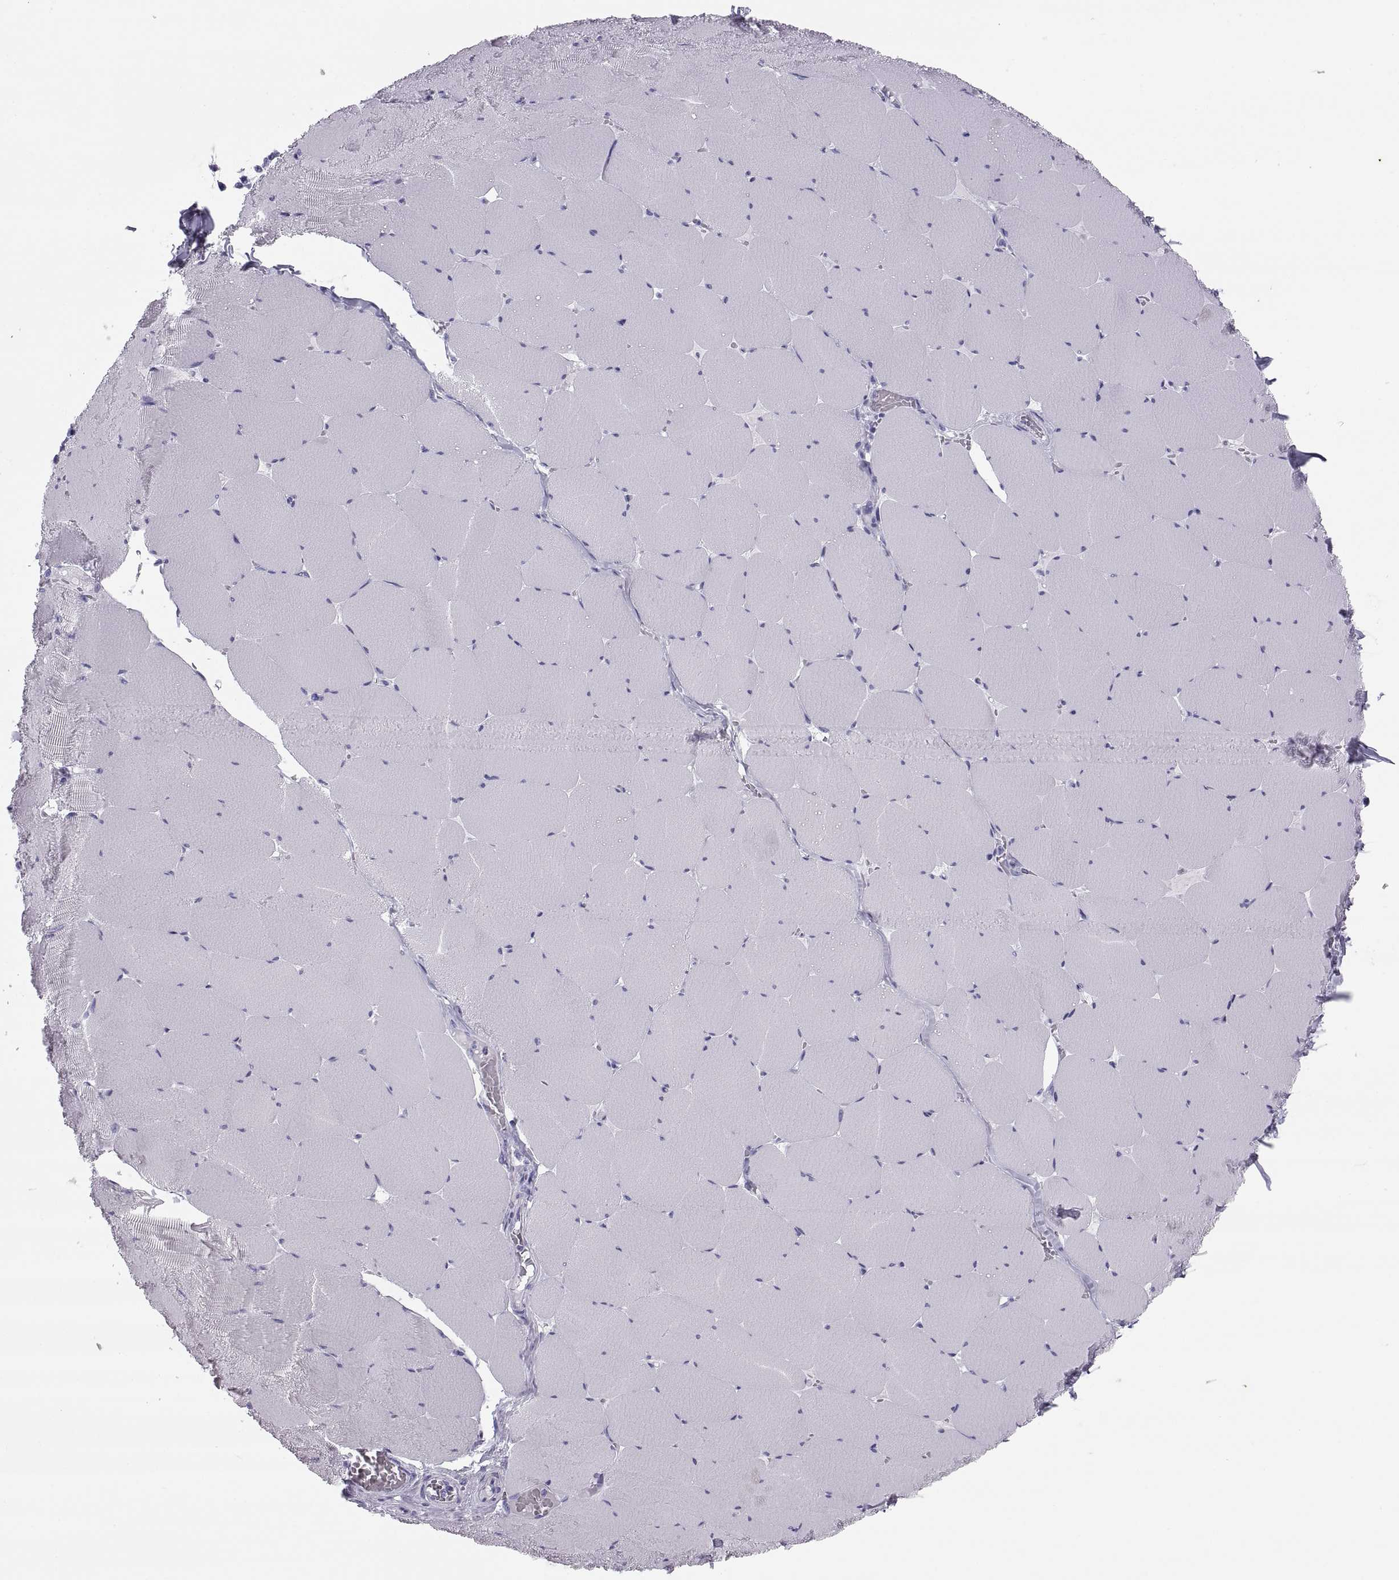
{"staining": {"intensity": "negative", "quantity": "none", "location": "none"}, "tissue": "skeletal muscle", "cell_type": "Myocytes", "image_type": "normal", "snomed": [{"axis": "morphology", "description": "Normal tissue, NOS"}, {"axis": "morphology", "description": "Malignant melanoma, Metastatic site"}, {"axis": "topography", "description": "Skeletal muscle"}], "caption": "DAB (3,3'-diaminobenzidine) immunohistochemical staining of normal human skeletal muscle exhibits no significant expression in myocytes.", "gene": "PAX2", "patient": {"sex": "male", "age": 50}}